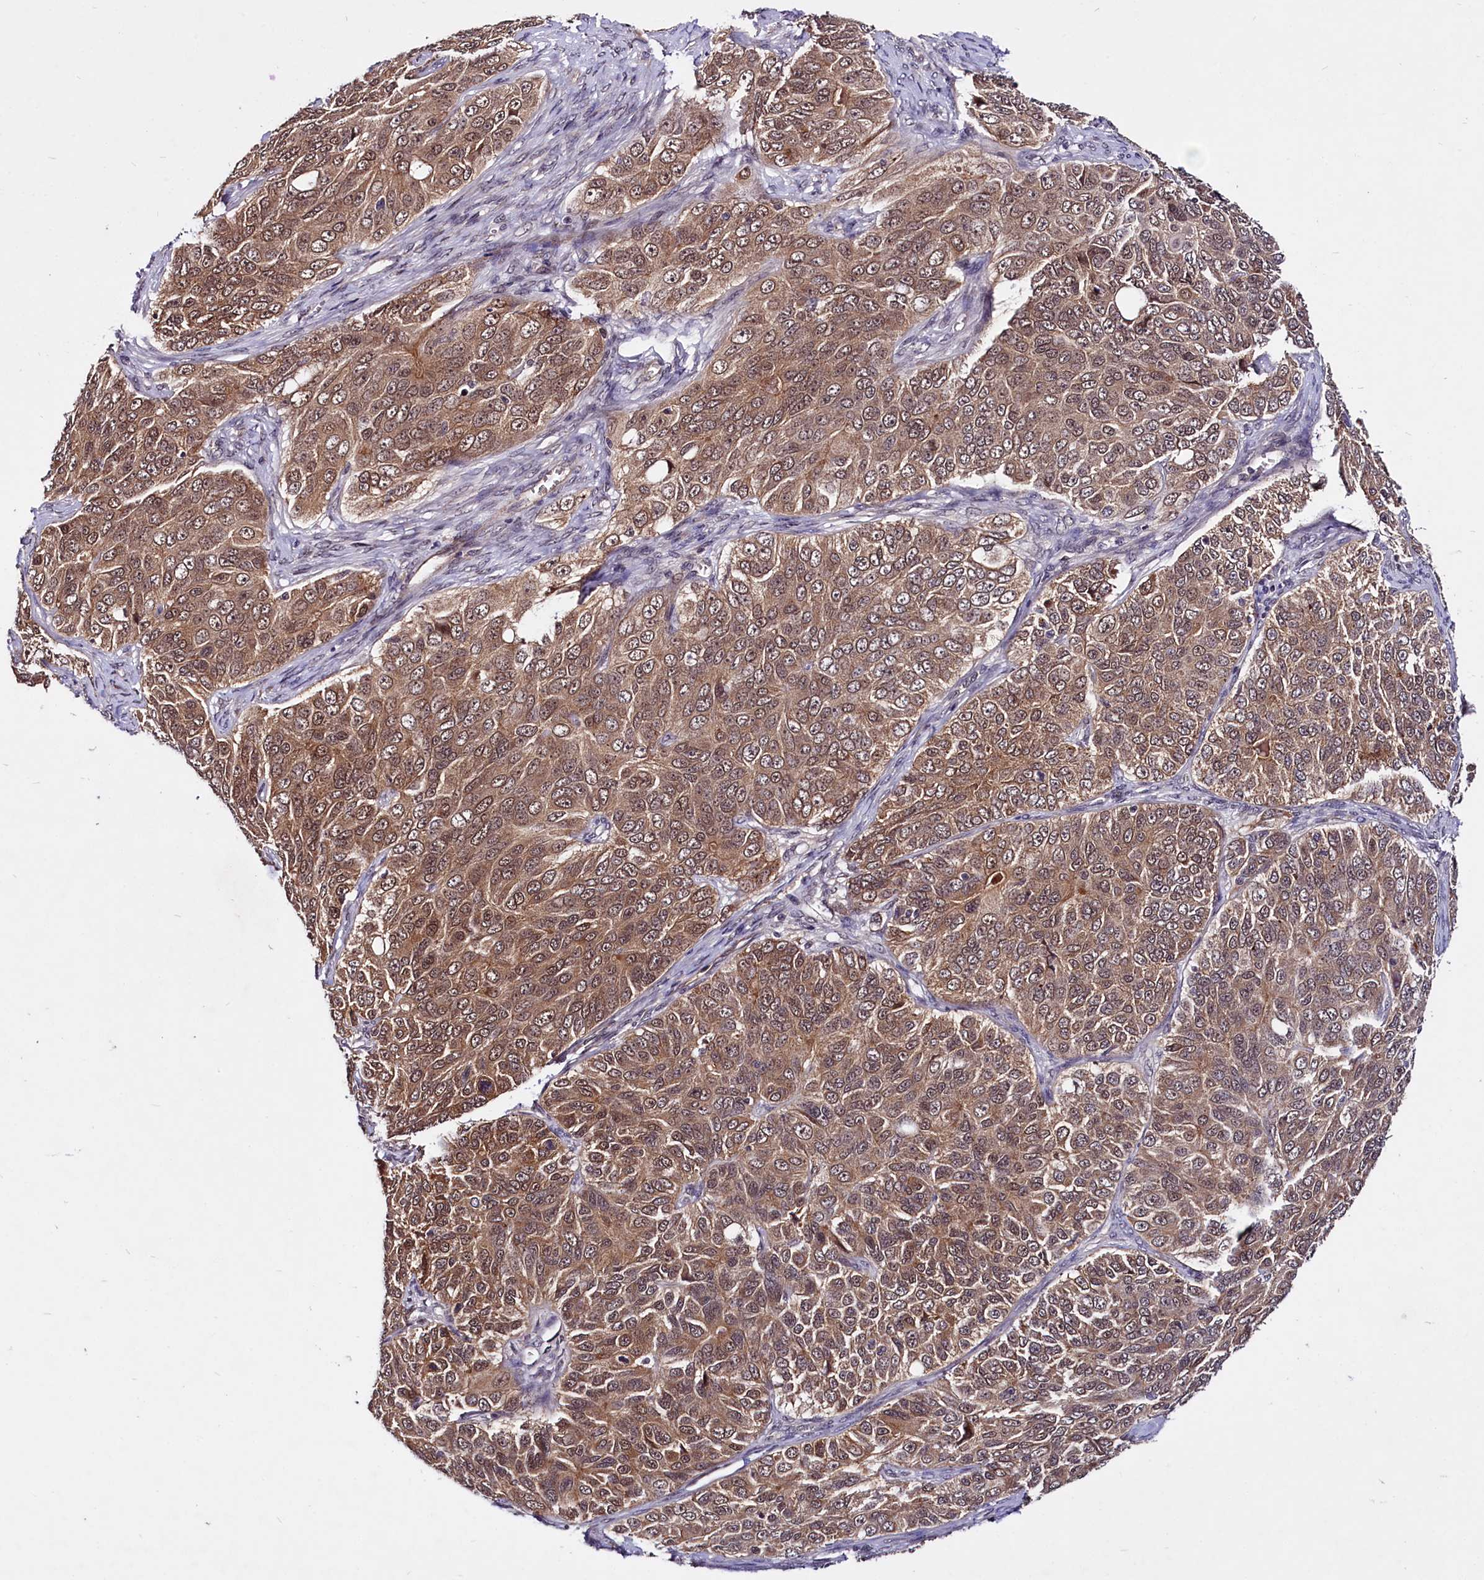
{"staining": {"intensity": "moderate", "quantity": ">75%", "location": "cytoplasmic/membranous,nuclear"}, "tissue": "ovarian cancer", "cell_type": "Tumor cells", "image_type": "cancer", "snomed": [{"axis": "morphology", "description": "Carcinoma, endometroid"}, {"axis": "topography", "description": "Ovary"}], "caption": "Immunohistochemistry (IHC) photomicrograph of human ovarian endometroid carcinoma stained for a protein (brown), which shows medium levels of moderate cytoplasmic/membranous and nuclear positivity in about >75% of tumor cells.", "gene": "UBE3A", "patient": {"sex": "female", "age": 51}}